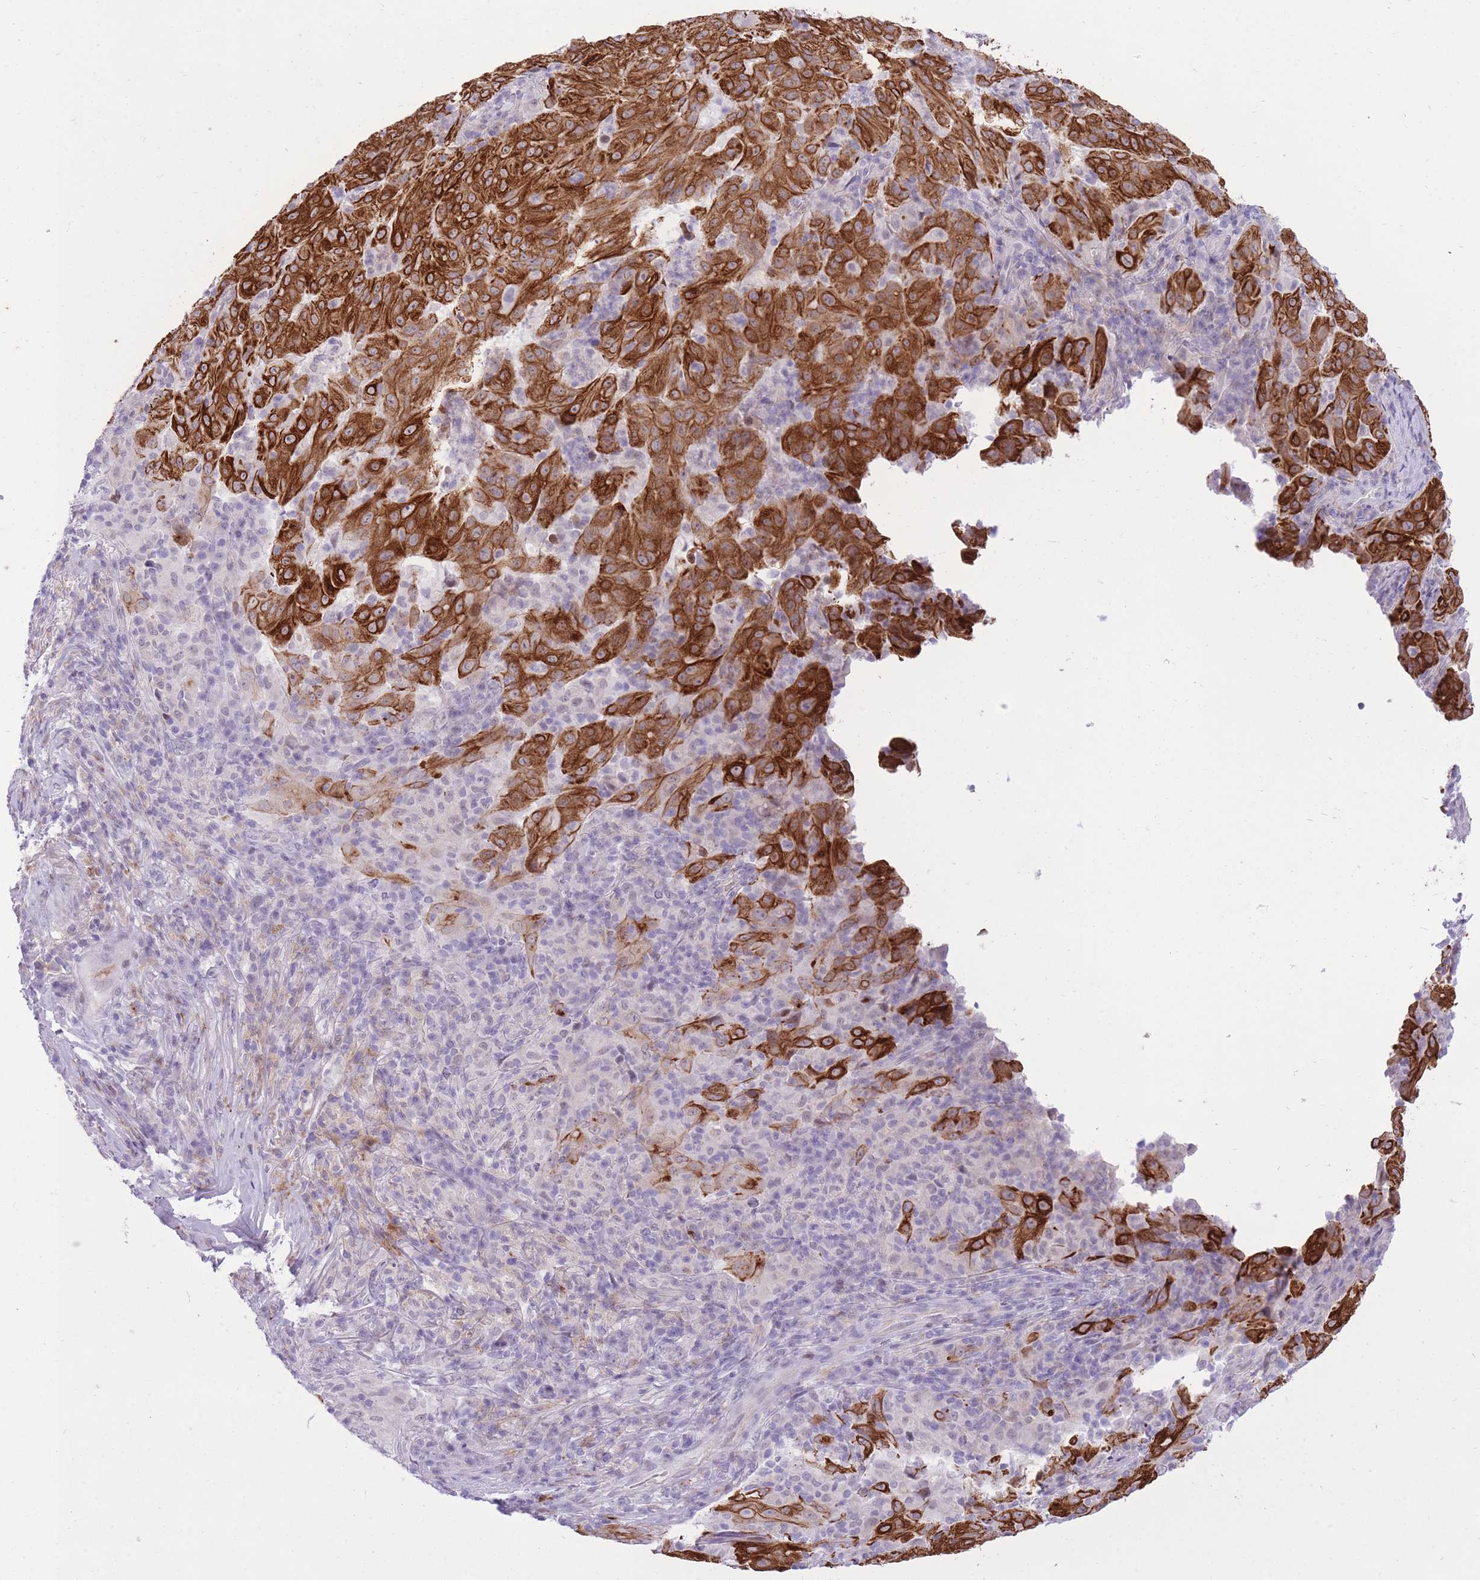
{"staining": {"intensity": "strong", "quantity": ">75%", "location": "cytoplasmic/membranous"}, "tissue": "pancreatic cancer", "cell_type": "Tumor cells", "image_type": "cancer", "snomed": [{"axis": "morphology", "description": "Adenocarcinoma, NOS"}, {"axis": "topography", "description": "Pancreas"}], "caption": "The micrograph demonstrates staining of pancreatic cancer (adenocarcinoma), revealing strong cytoplasmic/membranous protein staining (brown color) within tumor cells.", "gene": "MEIS3", "patient": {"sex": "male", "age": 63}}